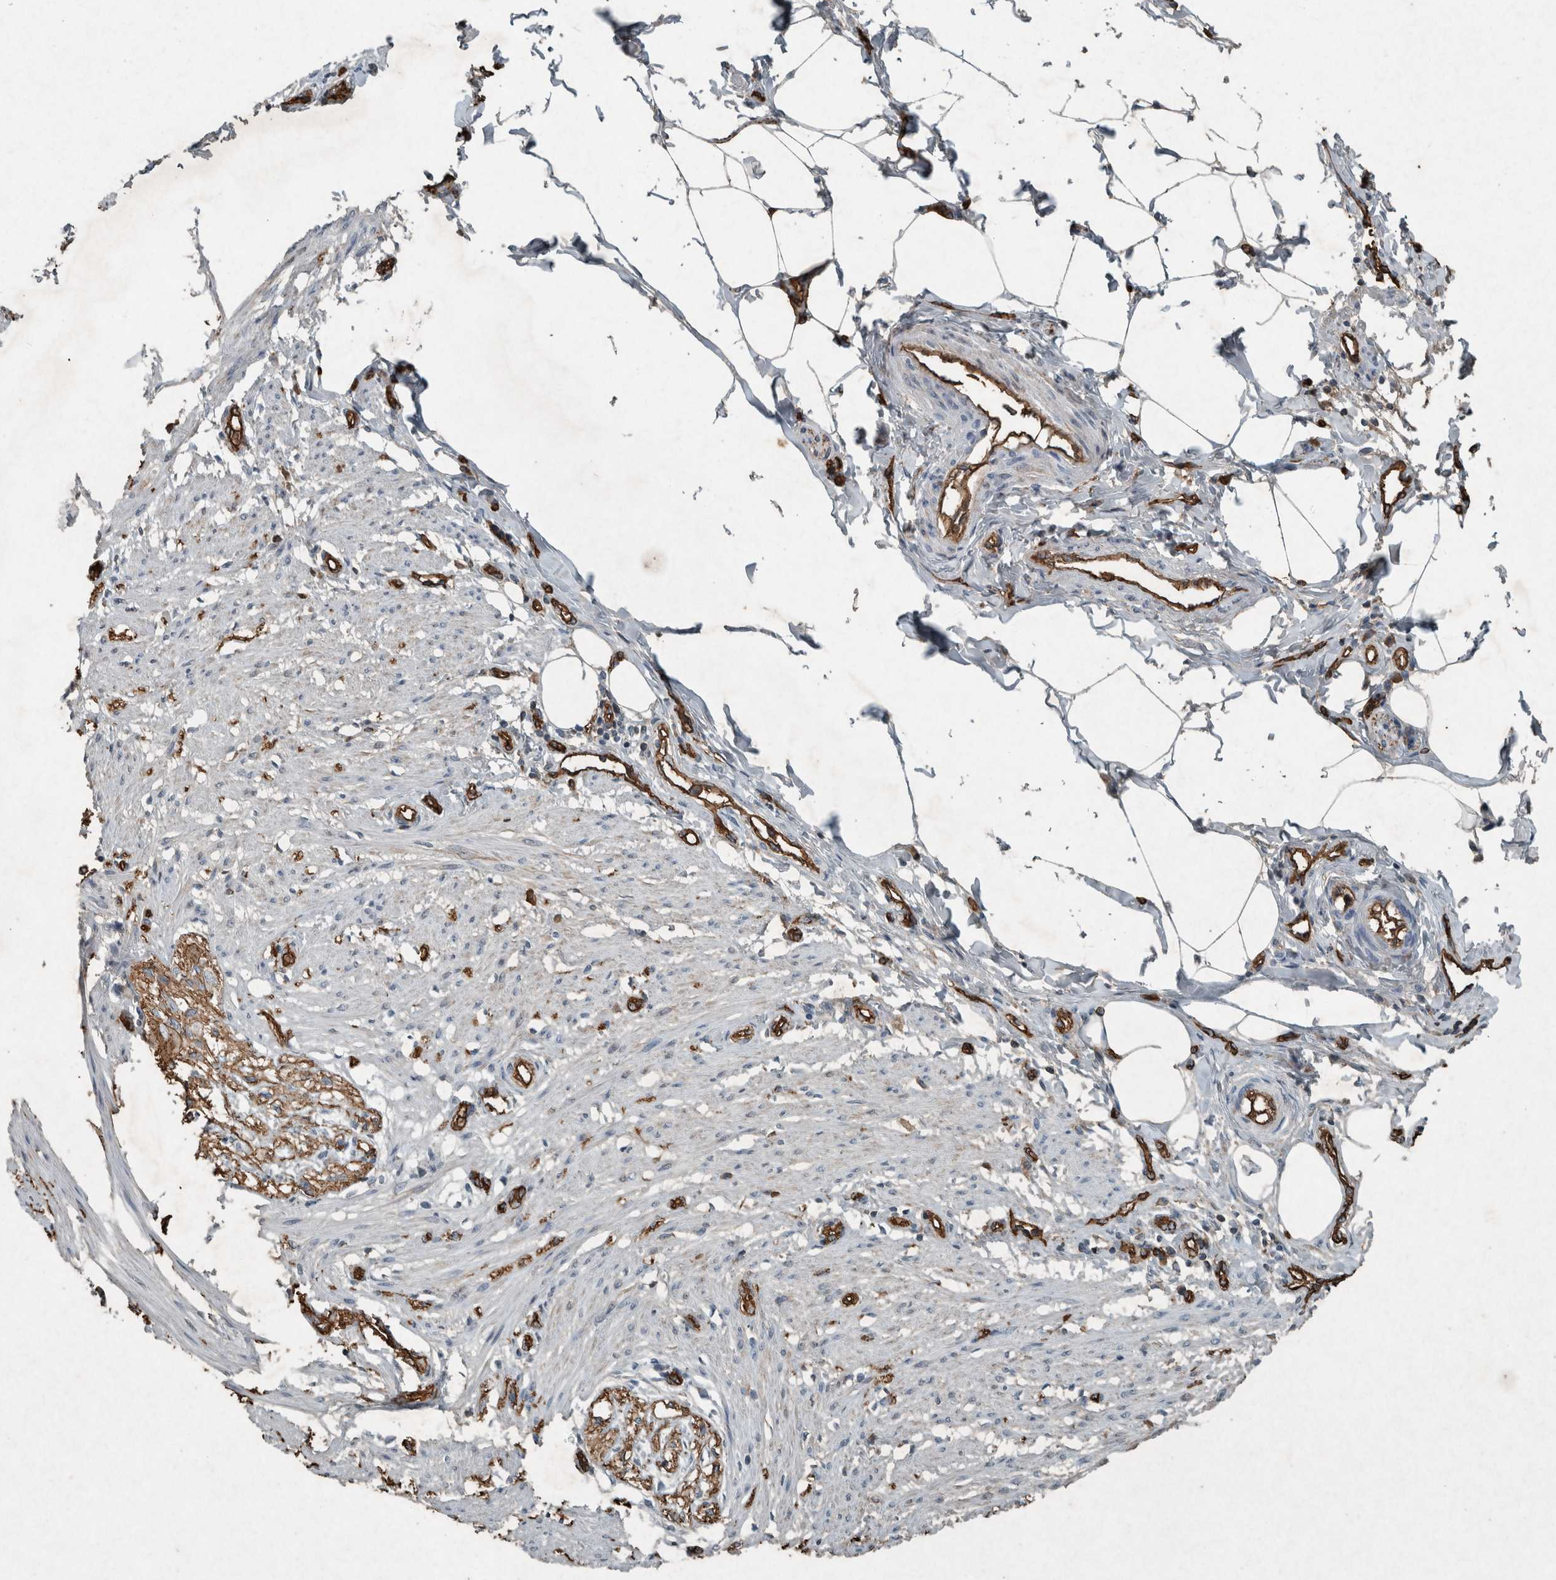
{"staining": {"intensity": "negative", "quantity": "none", "location": "none"}, "tissue": "smooth muscle", "cell_type": "Smooth muscle cells", "image_type": "normal", "snomed": [{"axis": "morphology", "description": "Normal tissue, NOS"}, {"axis": "morphology", "description": "Adenocarcinoma, NOS"}, {"axis": "topography", "description": "Smooth muscle"}, {"axis": "topography", "description": "Colon"}], "caption": "DAB (3,3'-diaminobenzidine) immunohistochemical staining of unremarkable human smooth muscle demonstrates no significant staining in smooth muscle cells. (Immunohistochemistry (ihc), brightfield microscopy, high magnification).", "gene": "LBP", "patient": {"sex": "male", "age": 14}}